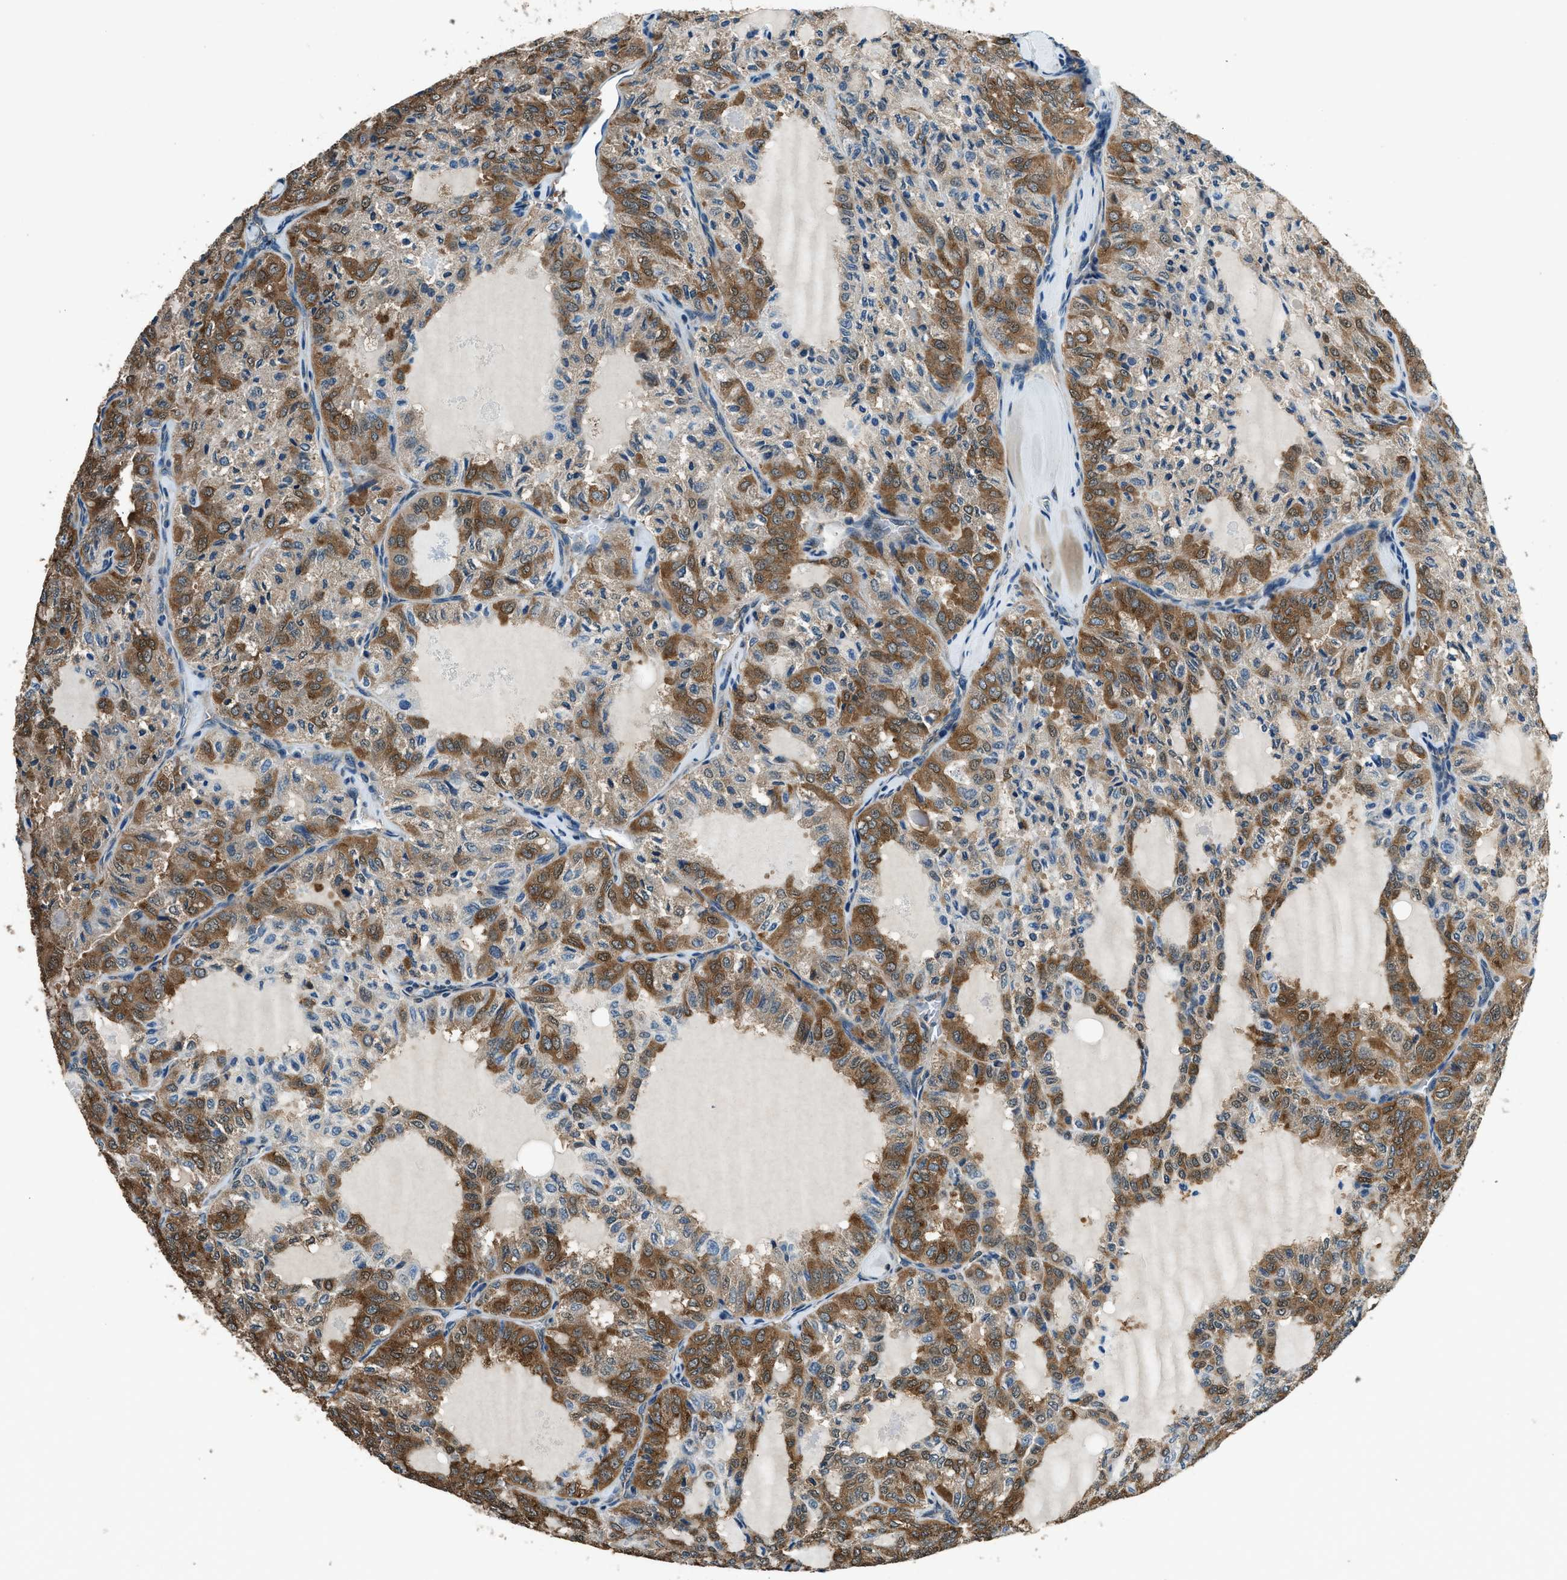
{"staining": {"intensity": "moderate", "quantity": "25%-75%", "location": "cytoplasmic/membranous"}, "tissue": "thyroid cancer", "cell_type": "Tumor cells", "image_type": "cancer", "snomed": [{"axis": "morphology", "description": "Follicular adenoma carcinoma, NOS"}, {"axis": "topography", "description": "Thyroid gland"}], "caption": "Protein expression analysis of follicular adenoma carcinoma (thyroid) shows moderate cytoplasmic/membranous positivity in about 25%-75% of tumor cells.", "gene": "ARFGAP2", "patient": {"sex": "male", "age": 75}}